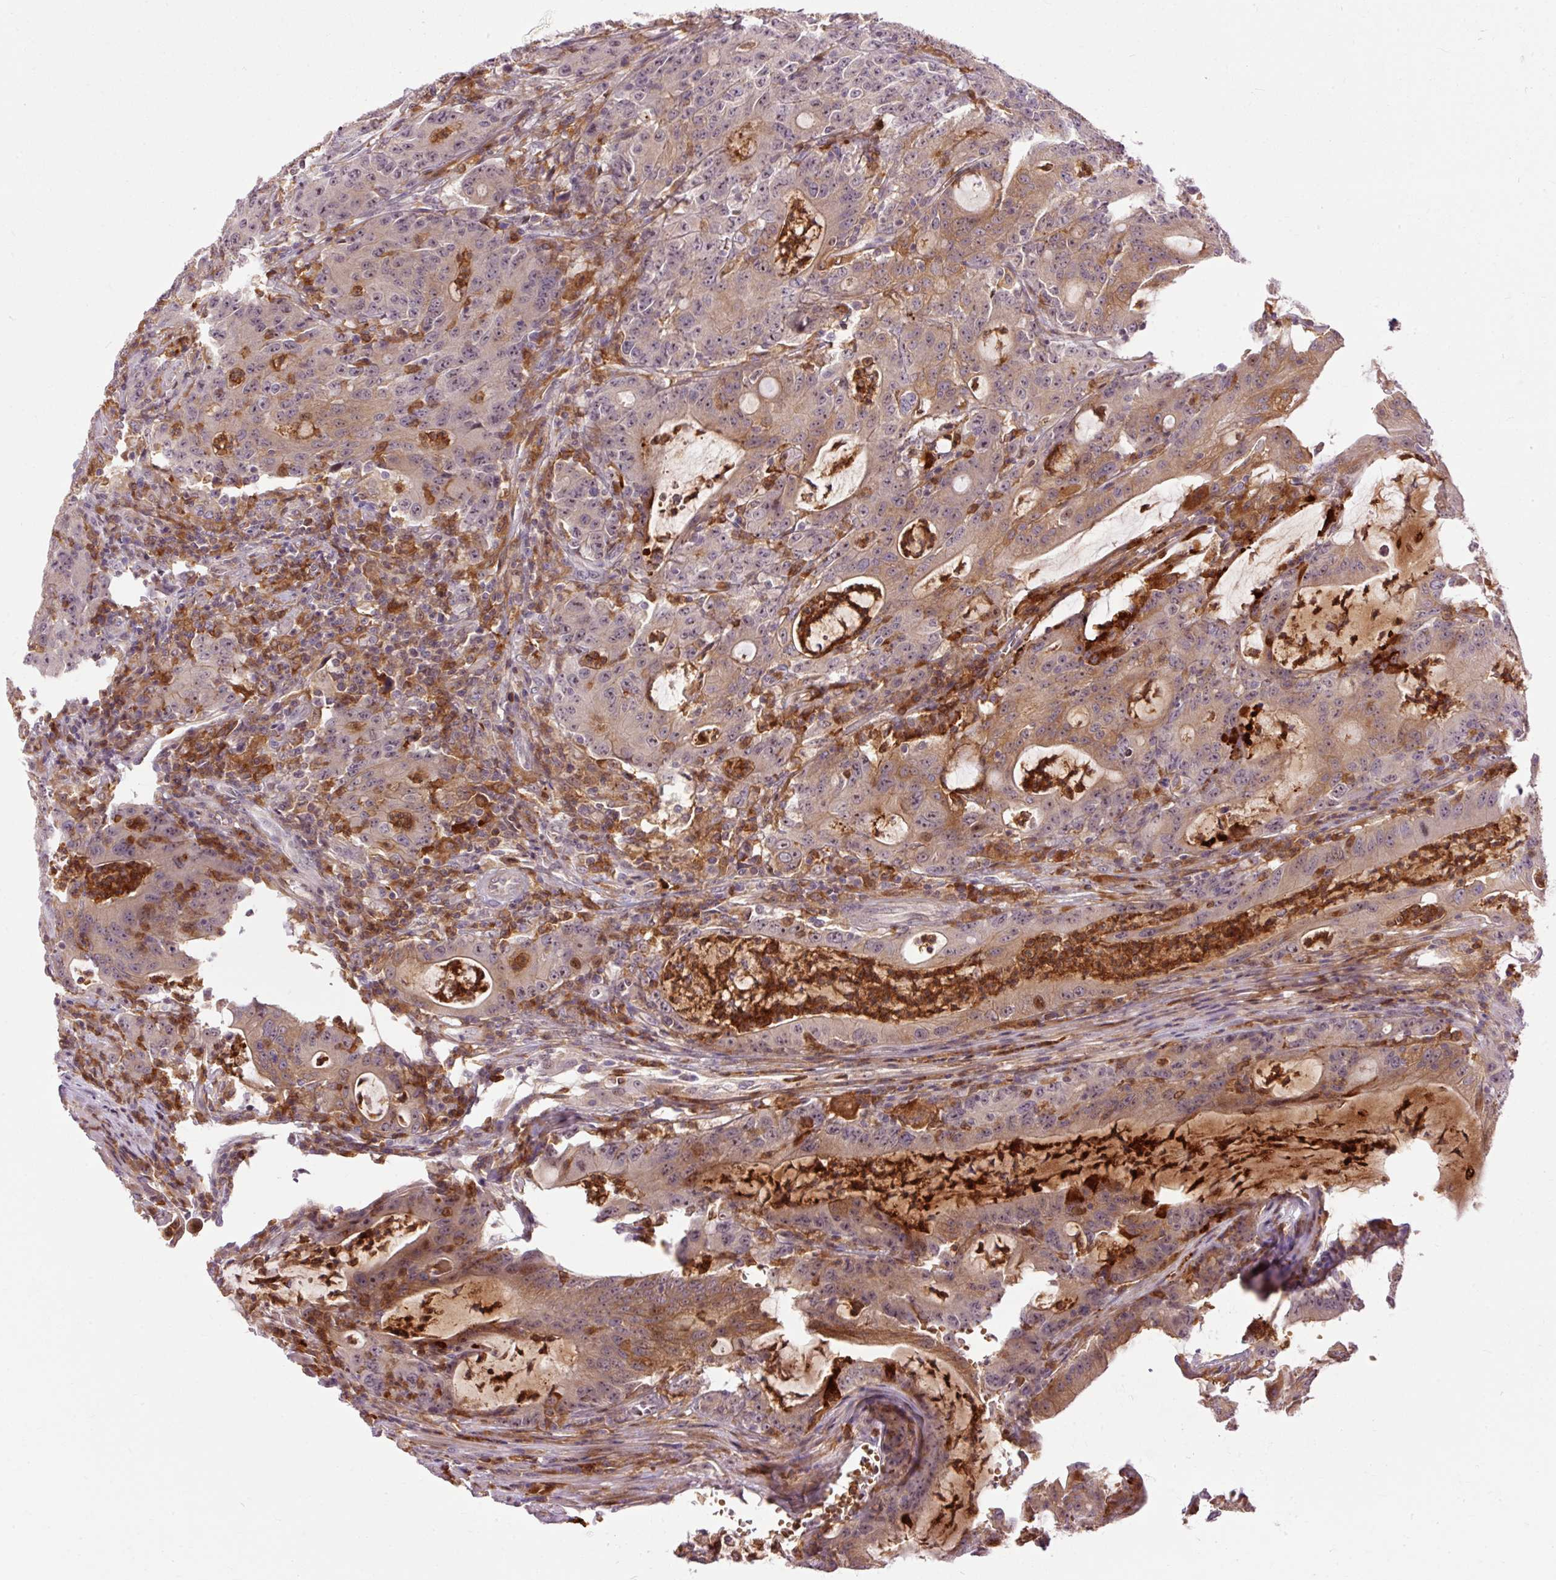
{"staining": {"intensity": "moderate", "quantity": ">75%", "location": "cytoplasmic/membranous"}, "tissue": "colorectal cancer", "cell_type": "Tumor cells", "image_type": "cancer", "snomed": [{"axis": "morphology", "description": "Adenocarcinoma, NOS"}, {"axis": "topography", "description": "Colon"}], "caption": "Colorectal cancer (adenocarcinoma) was stained to show a protein in brown. There is medium levels of moderate cytoplasmic/membranous positivity in approximately >75% of tumor cells.", "gene": "CEBPZ", "patient": {"sex": "male", "age": 83}}